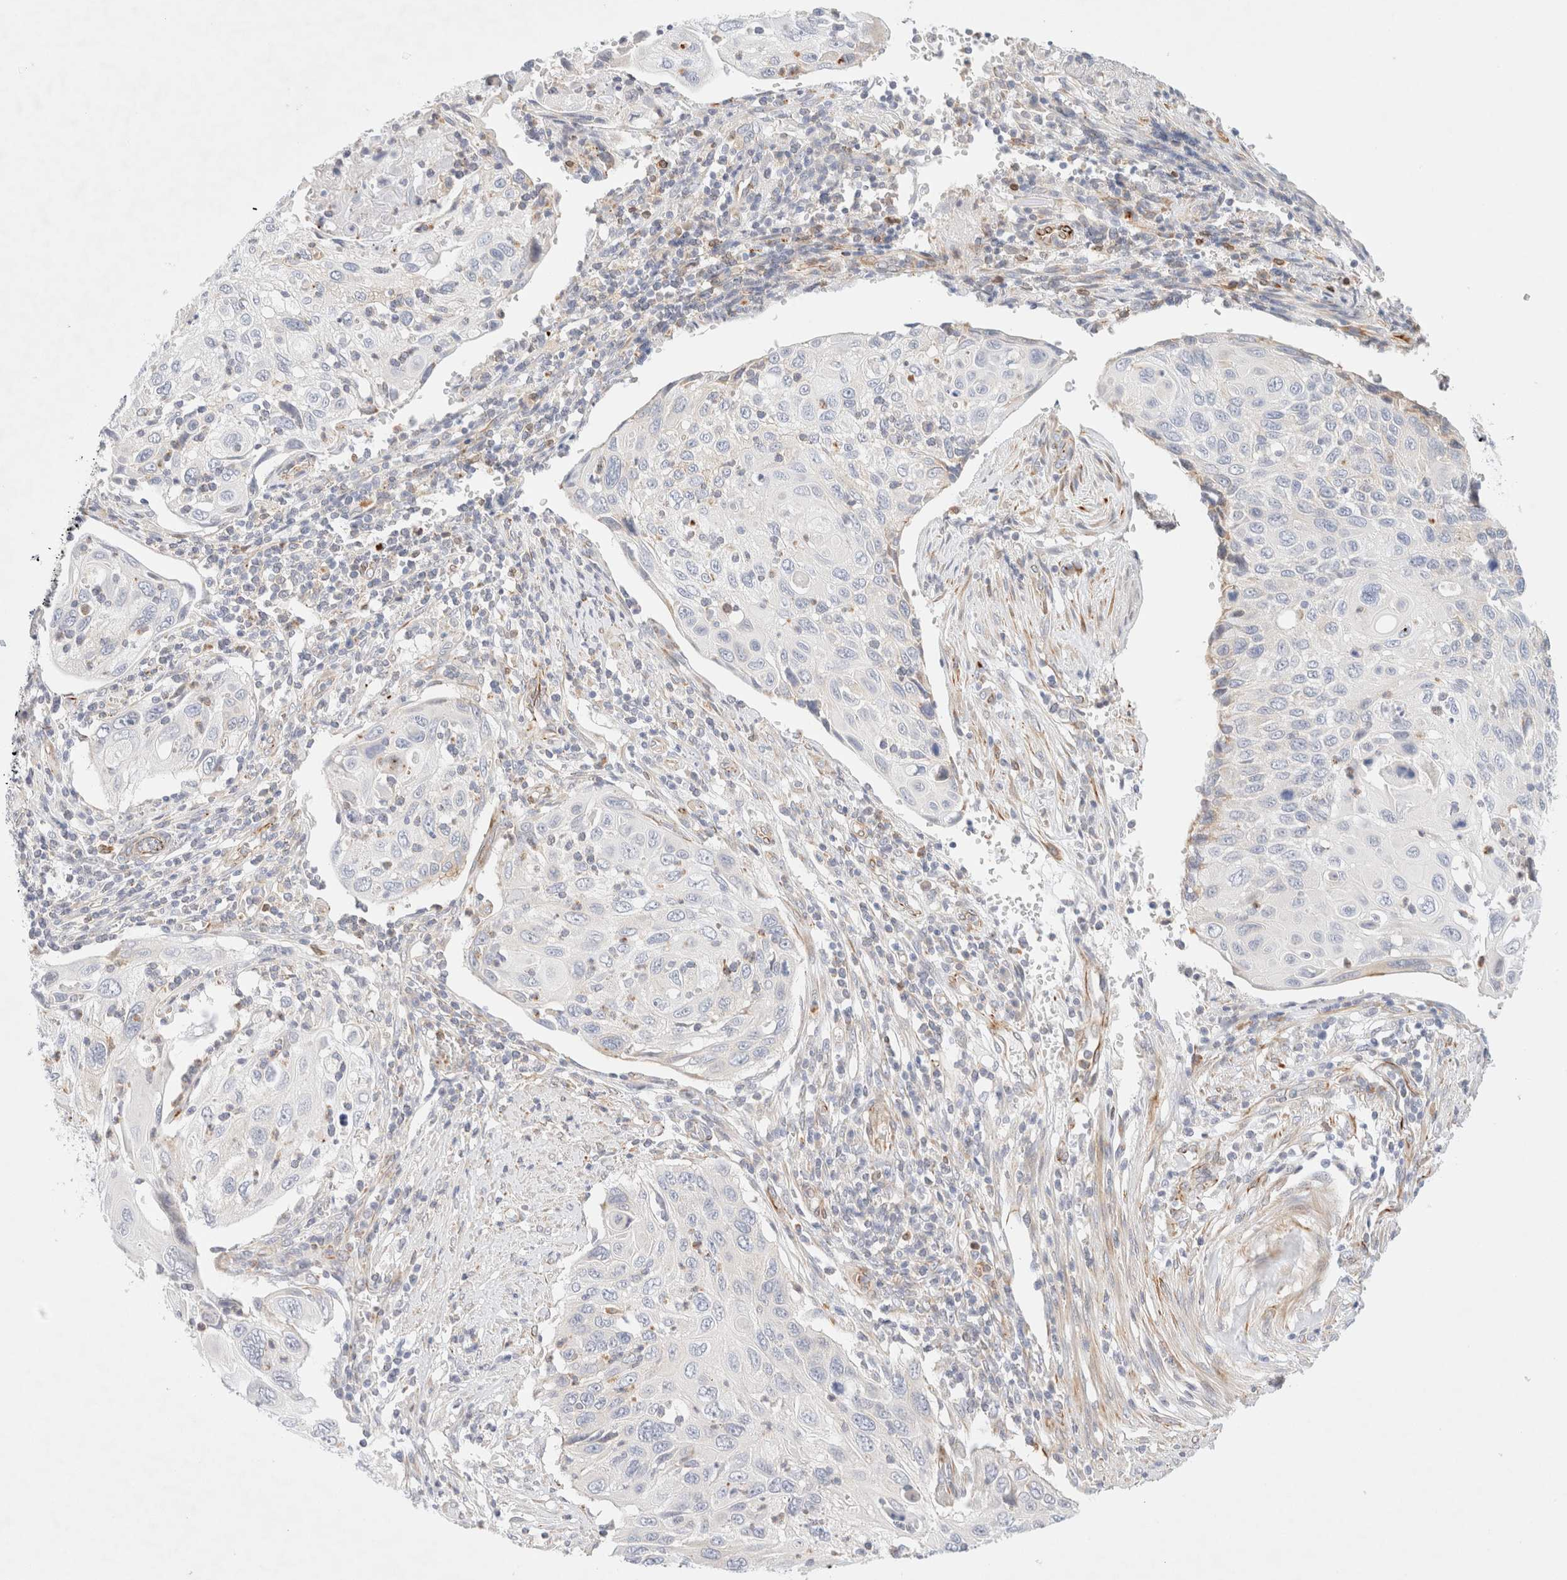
{"staining": {"intensity": "negative", "quantity": "none", "location": "none"}, "tissue": "cervical cancer", "cell_type": "Tumor cells", "image_type": "cancer", "snomed": [{"axis": "morphology", "description": "Squamous cell carcinoma, NOS"}, {"axis": "topography", "description": "Cervix"}], "caption": "Immunohistochemical staining of squamous cell carcinoma (cervical) displays no significant expression in tumor cells.", "gene": "SLC25A48", "patient": {"sex": "female", "age": 70}}